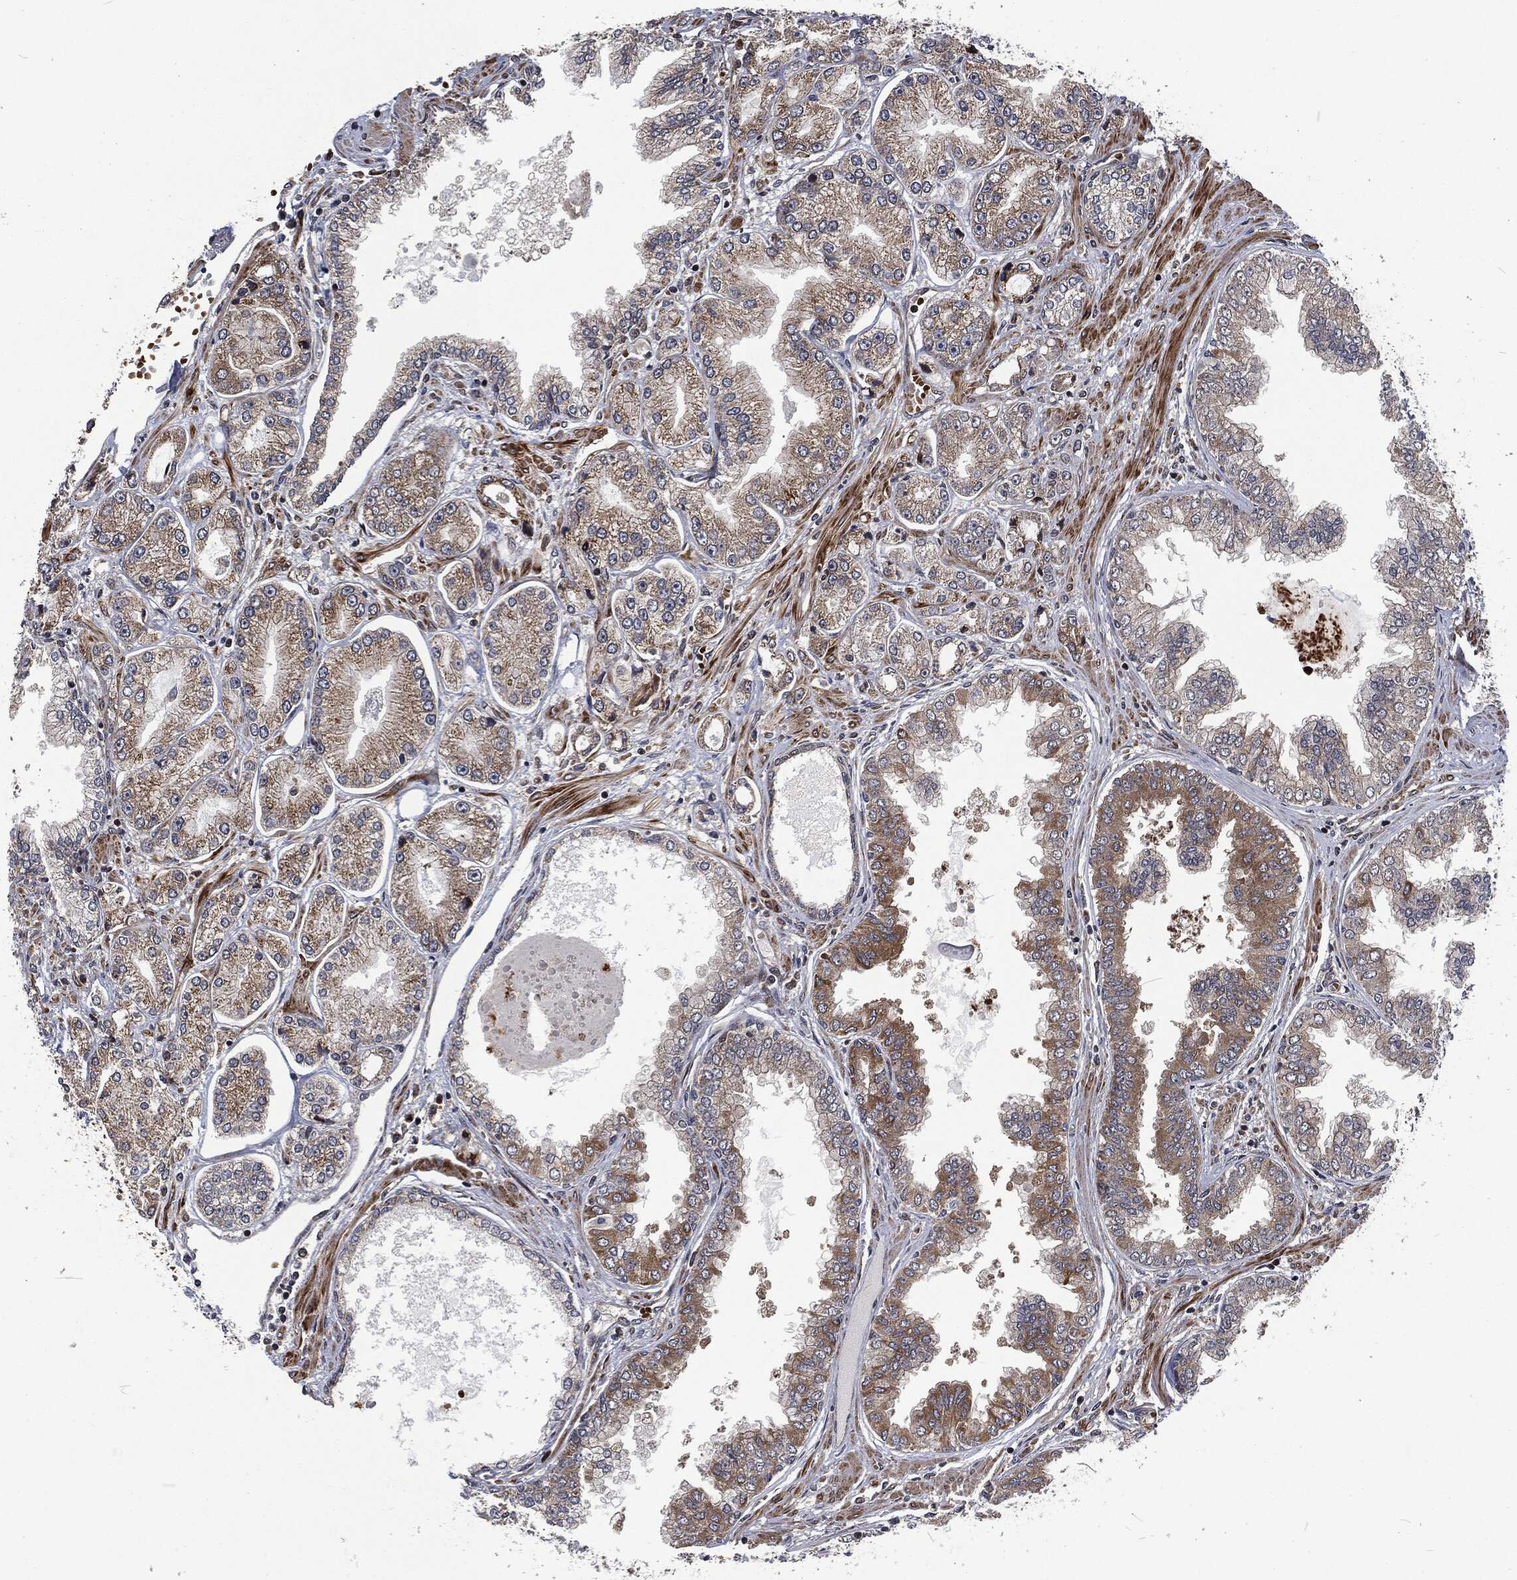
{"staining": {"intensity": "weak", "quantity": "25%-75%", "location": "cytoplasmic/membranous"}, "tissue": "prostate cancer", "cell_type": "Tumor cells", "image_type": "cancer", "snomed": [{"axis": "morphology", "description": "Adenocarcinoma, Low grade"}, {"axis": "topography", "description": "Prostate"}], "caption": "Protein positivity by immunohistochemistry demonstrates weak cytoplasmic/membranous positivity in about 25%-75% of tumor cells in low-grade adenocarcinoma (prostate). The protein is stained brown, and the nuclei are stained in blue (DAB (3,3'-diaminobenzidine) IHC with brightfield microscopy, high magnification).", "gene": "CMPK2", "patient": {"sex": "male", "age": 72}}